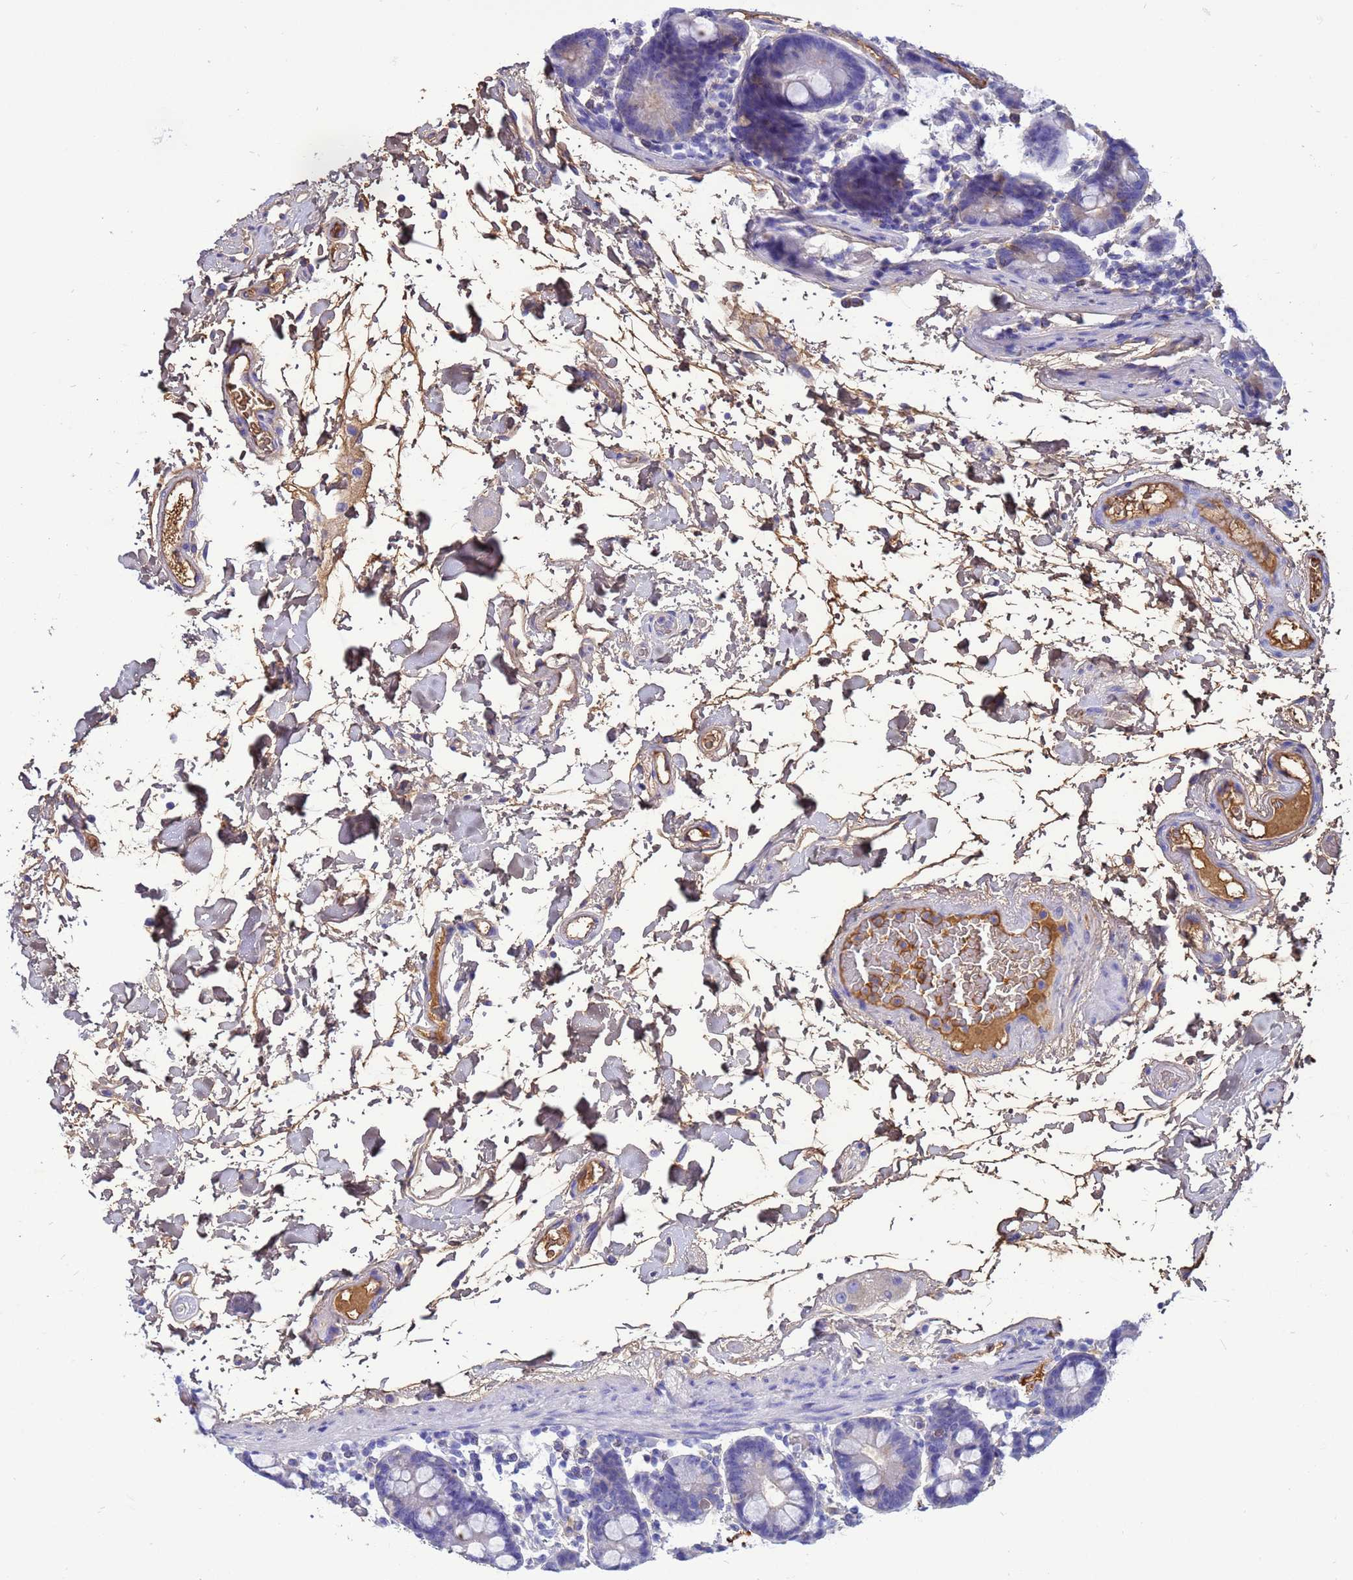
{"staining": {"intensity": "moderate", "quantity": "<25%", "location": "cytoplasmic/membranous"}, "tissue": "duodenum", "cell_type": "Glandular cells", "image_type": "normal", "snomed": [{"axis": "morphology", "description": "Normal tissue, NOS"}, {"axis": "topography", "description": "Duodenum"}], "caption": "A histopathology image of duodenum stained for a protein reveals moderate cytoplasmic/membranous brown staining in glandular cells. Nuclei are stained in blue.", "gene": "H1", "patient": {"sex": "male", "age": 55}}